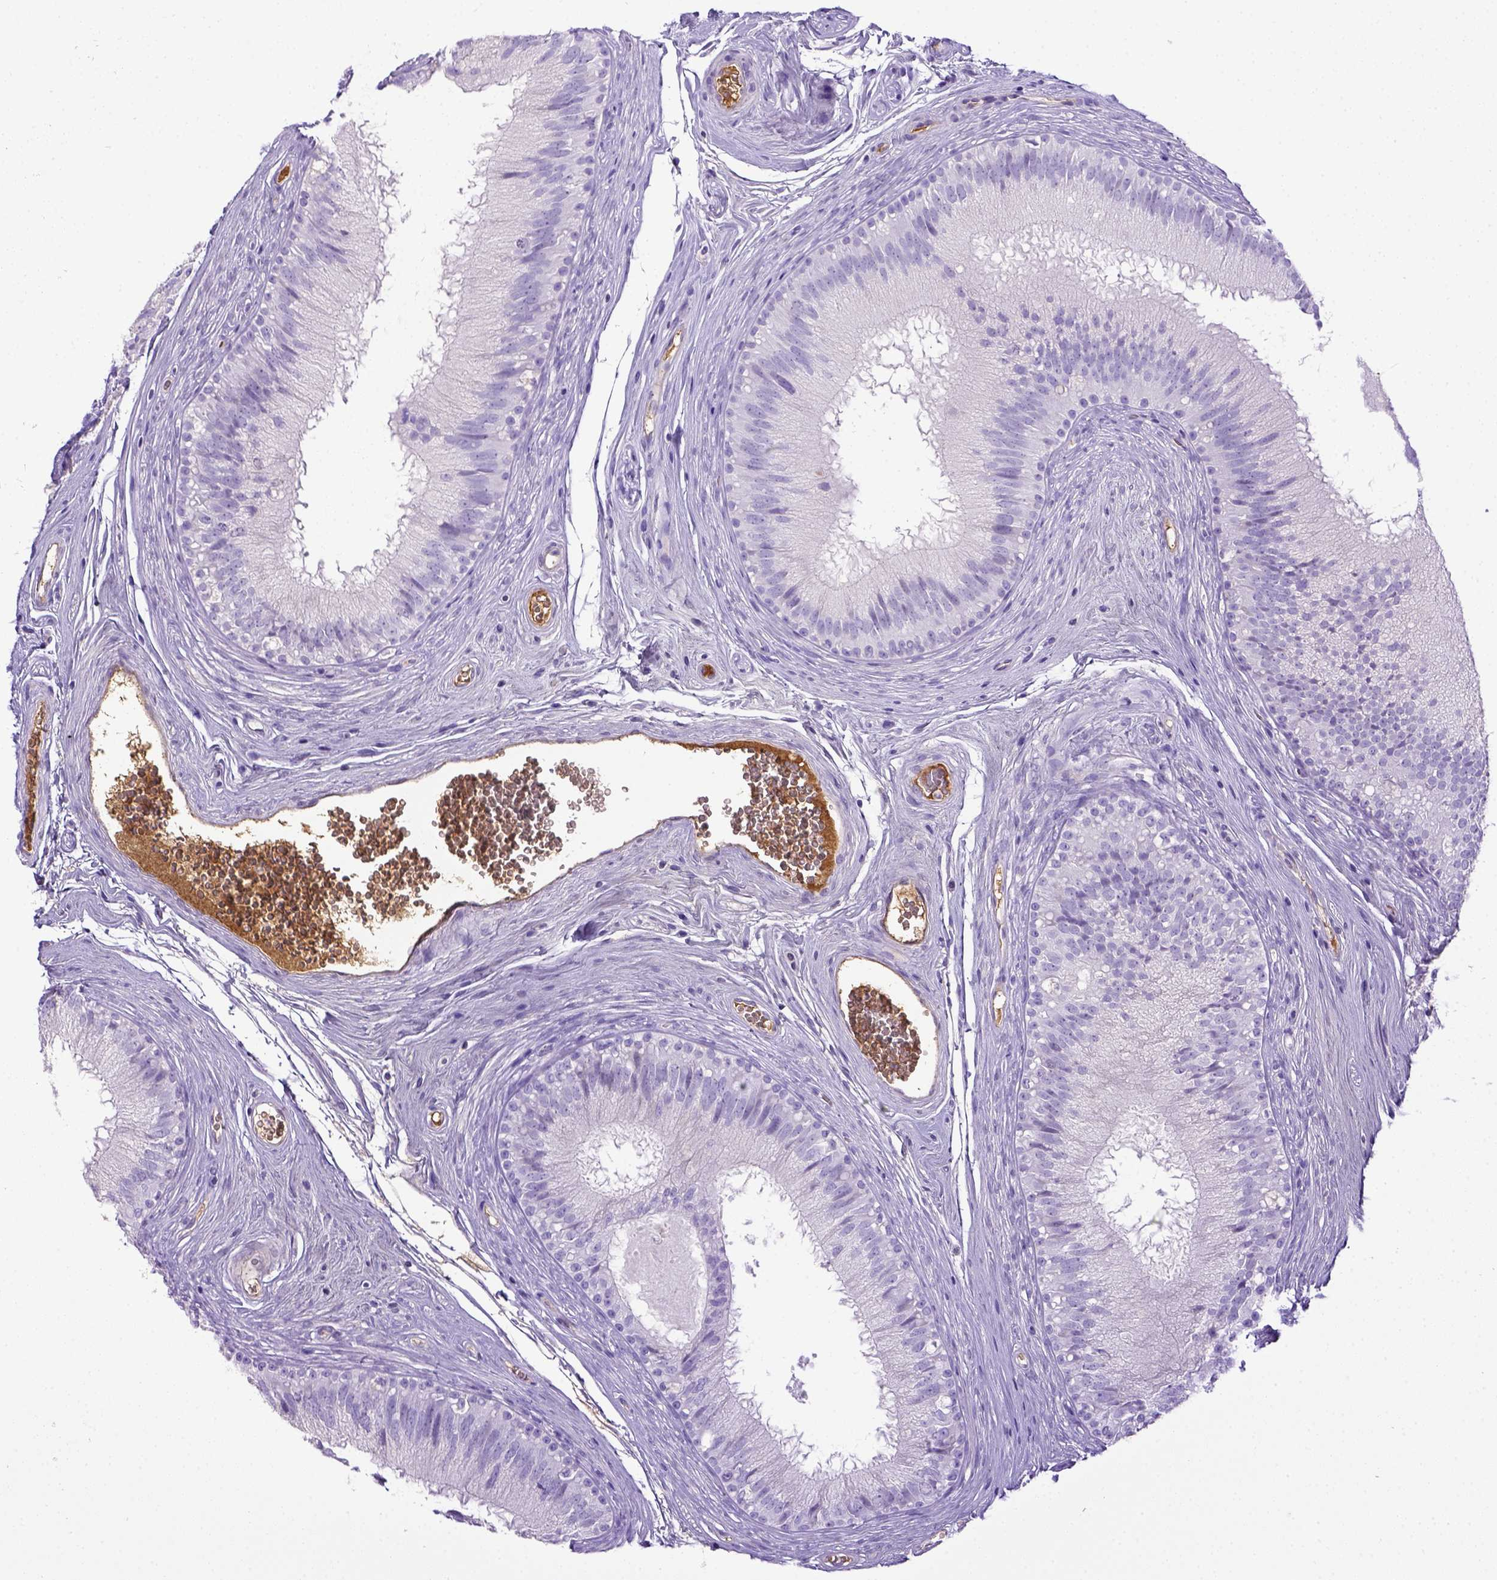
{"staining": {"intensity": "negative", "quantity": "none", "location": "none"}, "tissue": "epididymis", "cell_type": "Glandular cells", "image_type": "normal", "snomed": [{"axis": "morphology", "description": "Normal tissue, NOS"}, {"axis": "topography", "description": "Epididymis"}], "caption": "Immunohistochemistry of unremarkable epididymis exhibits no staining in glandular cells. (Brightfield microscopy of DAB (3,3'-diaminobenzidine) immunohistochemistry (IHC) at high magnification).", "gene": "ITIH4", "patient": {"sex": "male", "age": 37}}